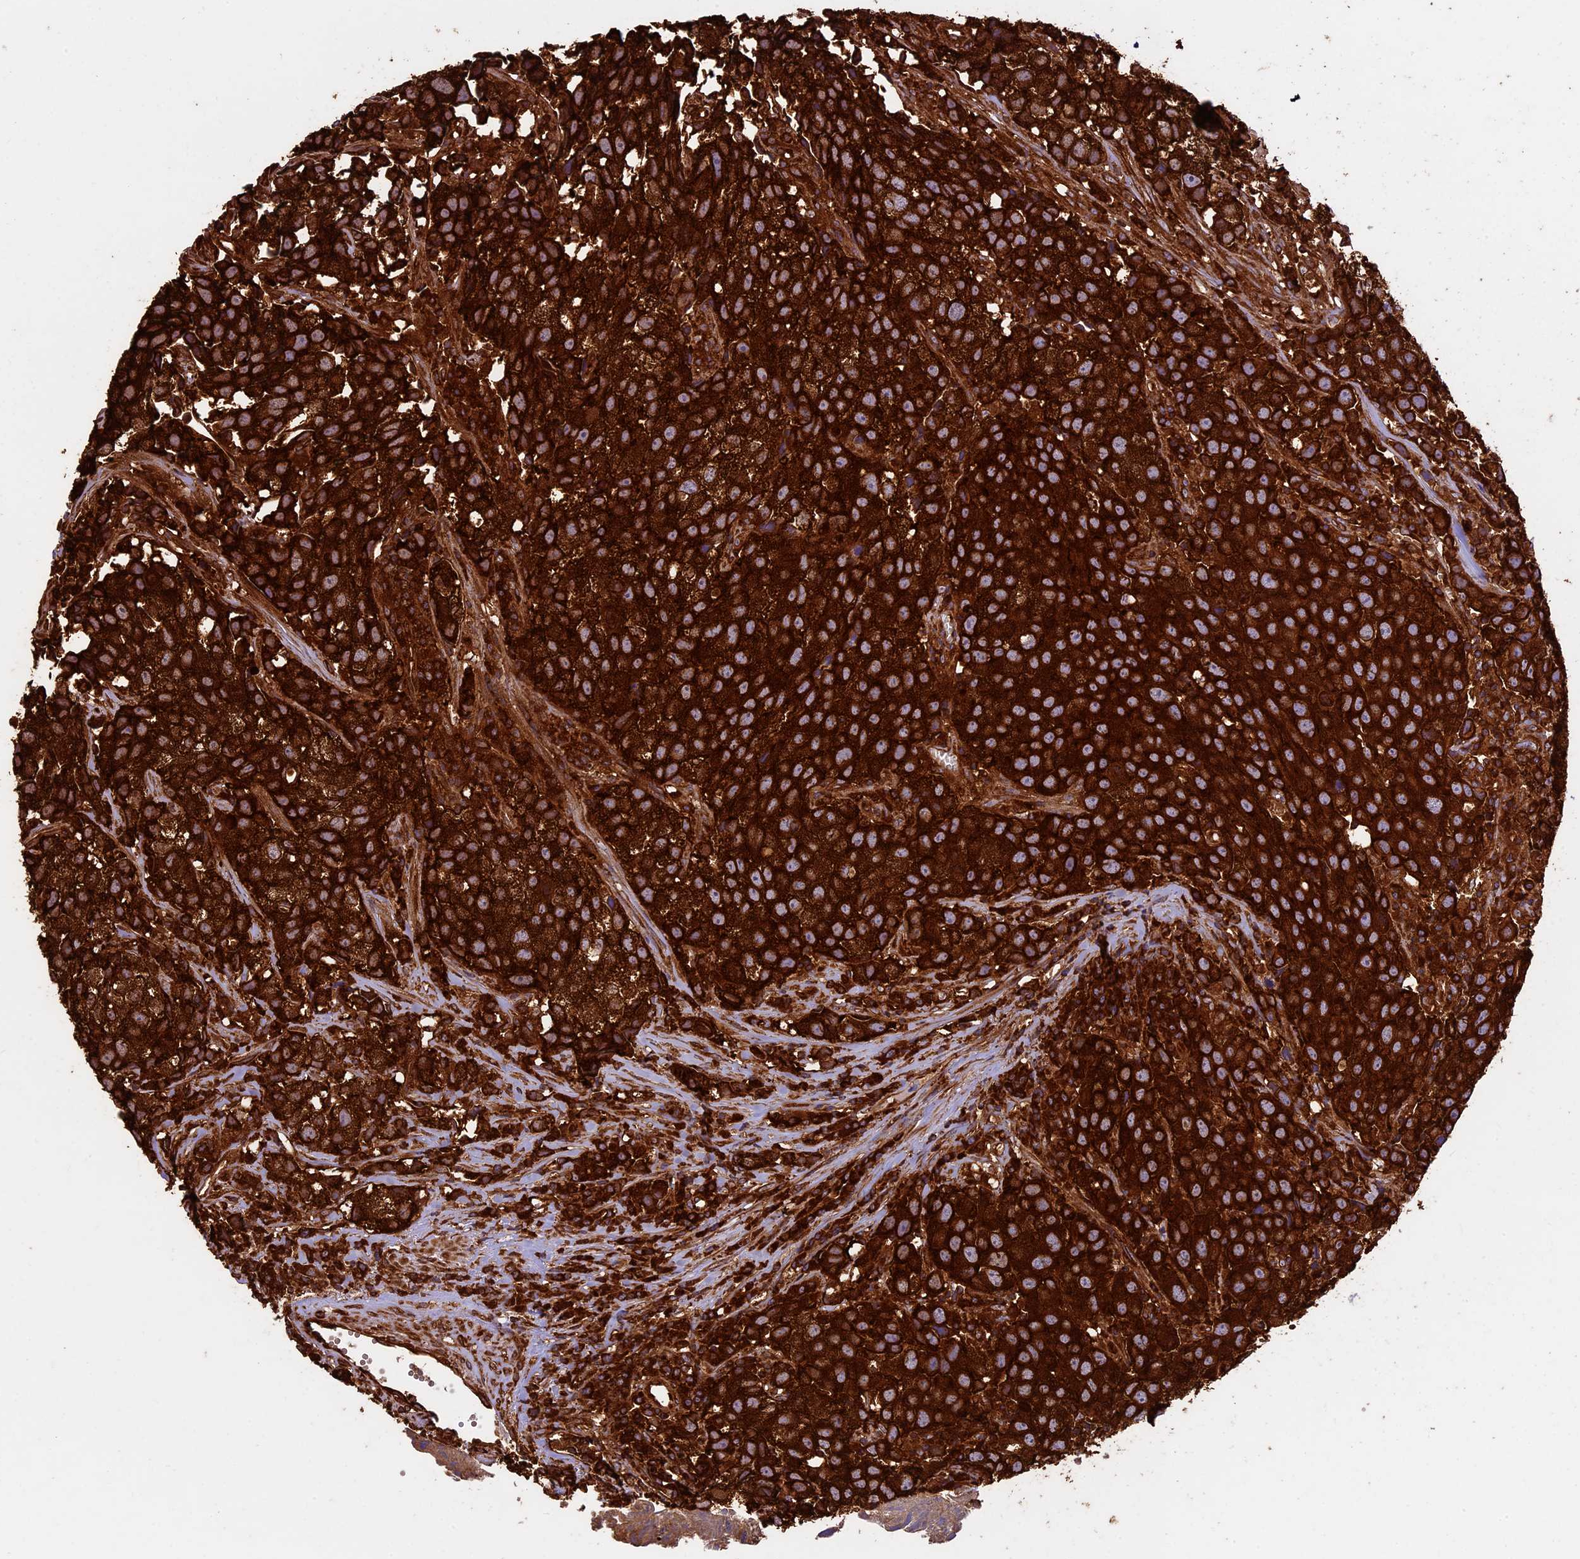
{"staining": {"intensity": "strong", "quantity": ">75%", "location": "cytoplasmic/membranous"}, "tissue": "urothelial cancer", "cell_type": "Tumor cells", "image_type": "cancer", "snomed": [{"axis": "morphology", "description": "Urothelial carcinoma, High grade"}, {"axis": "topography", "description": "Urinary bladder"}], "caption": "This histopathology image reveals IHC staining of human urothelial cancer, with high strong cytoplasmic/membranous staining in approximately >75% of tumor cells.", "gene": "KARS1", "patient": {"sex": "female", "age": 75}}